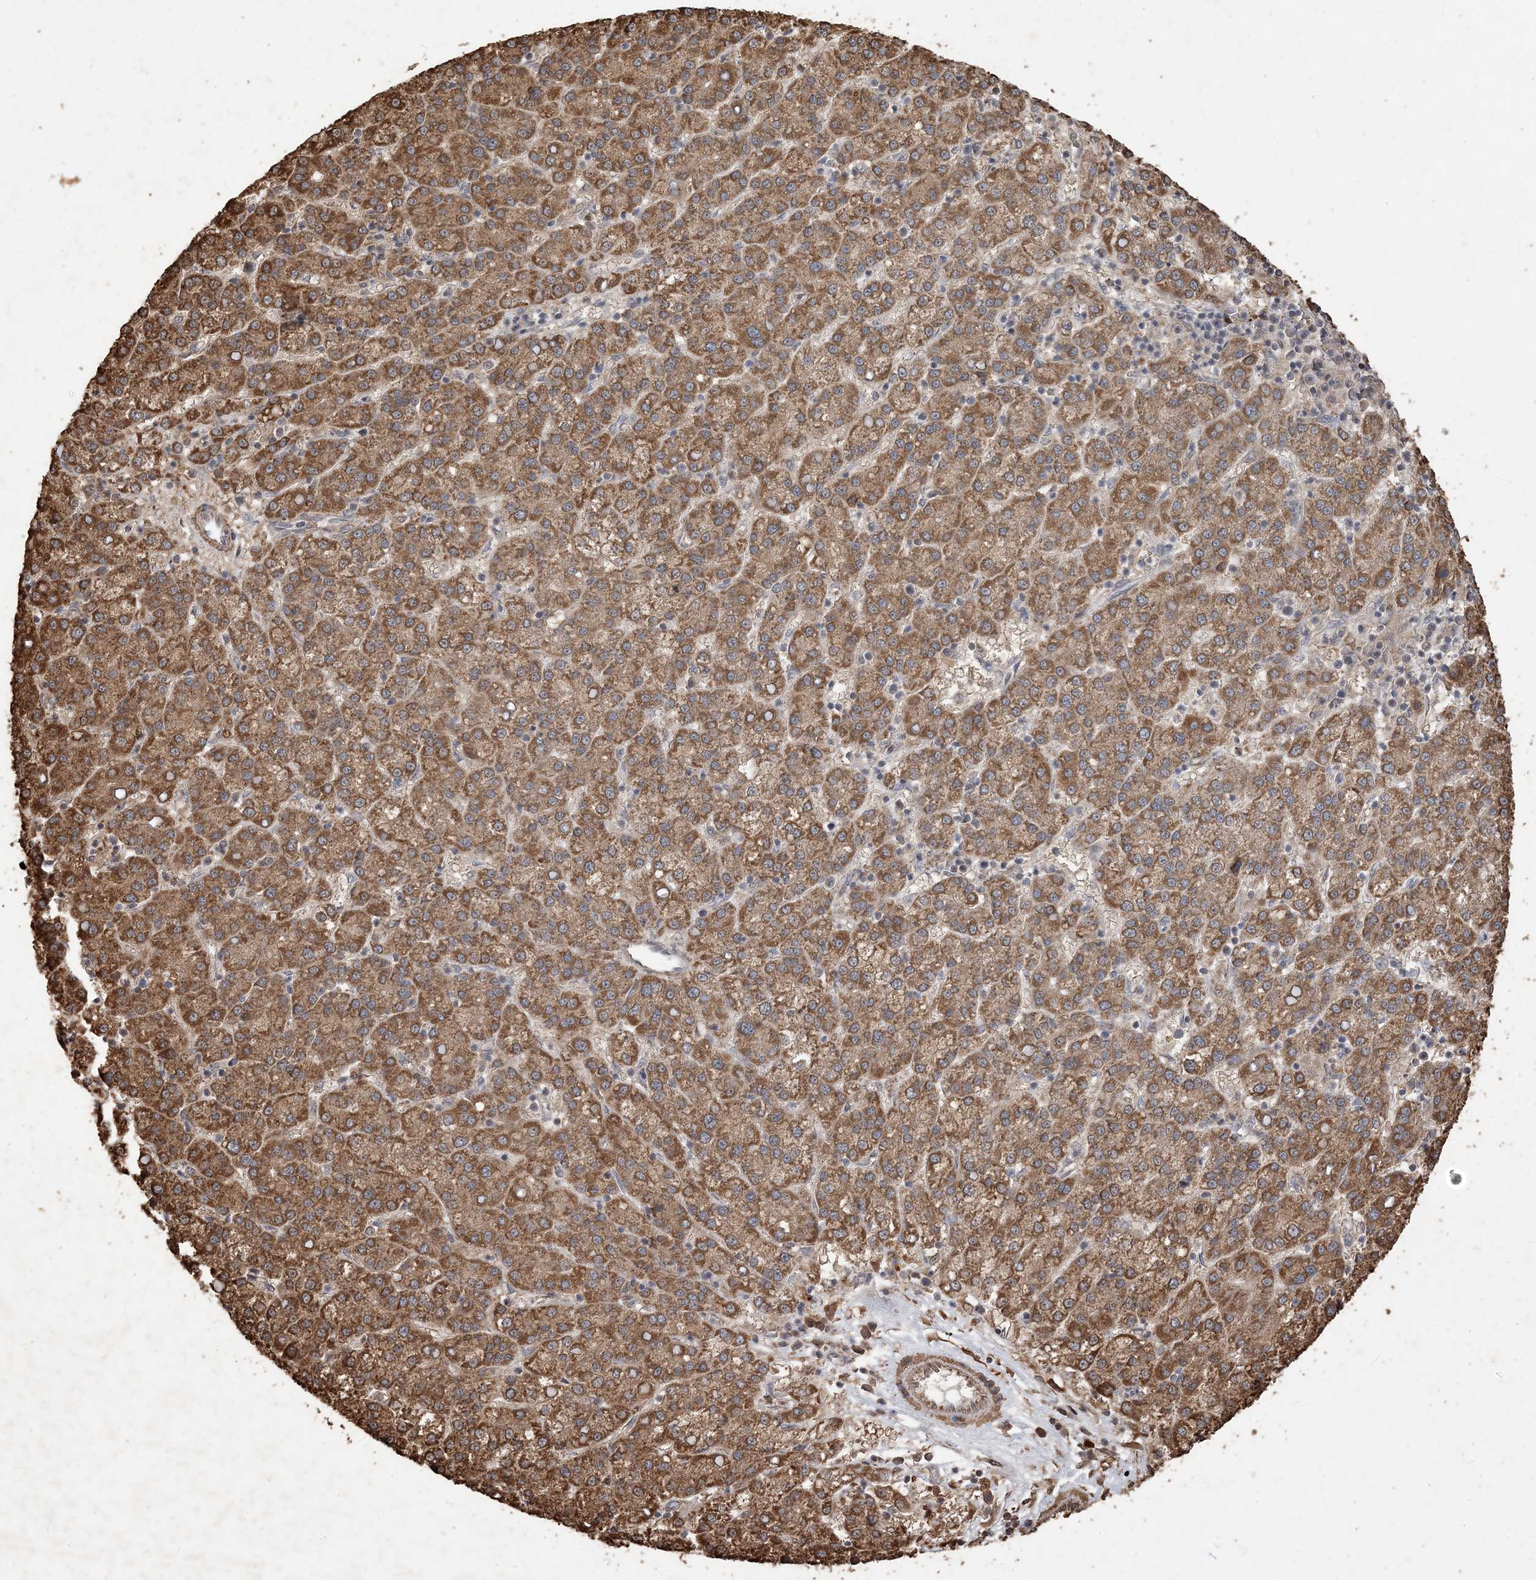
{"staining": {"intensity": "moderate", "quantity": ">75%", "location": "cytoplasmic/membranous"}, "tissue": "liver cancer", "cell_type": "Tumor cells", "image_type": "cancer", "snomed": [{"axis": "morphology", "description": "Carcinoma, Hepatocellular, NOS"}, {"axis": "topography", "description": "Liver"}], "caption": "Immunohistochemistry staining of liver hepatocellular carcinoma, which demonstrates medium levels of moderate cytoplasmic/membranous staining in approximately >75% of tumor cells indicating moderate cytoplasmic/membranous protein staining. The staining was performed using DAB (3,3'-diaminobenzidine) (brown) for protein detection and nuclei were counterstained in hematoxylin (blue).", "gene": "HPS4", "patient": {"sex": "female", "age": 58}}